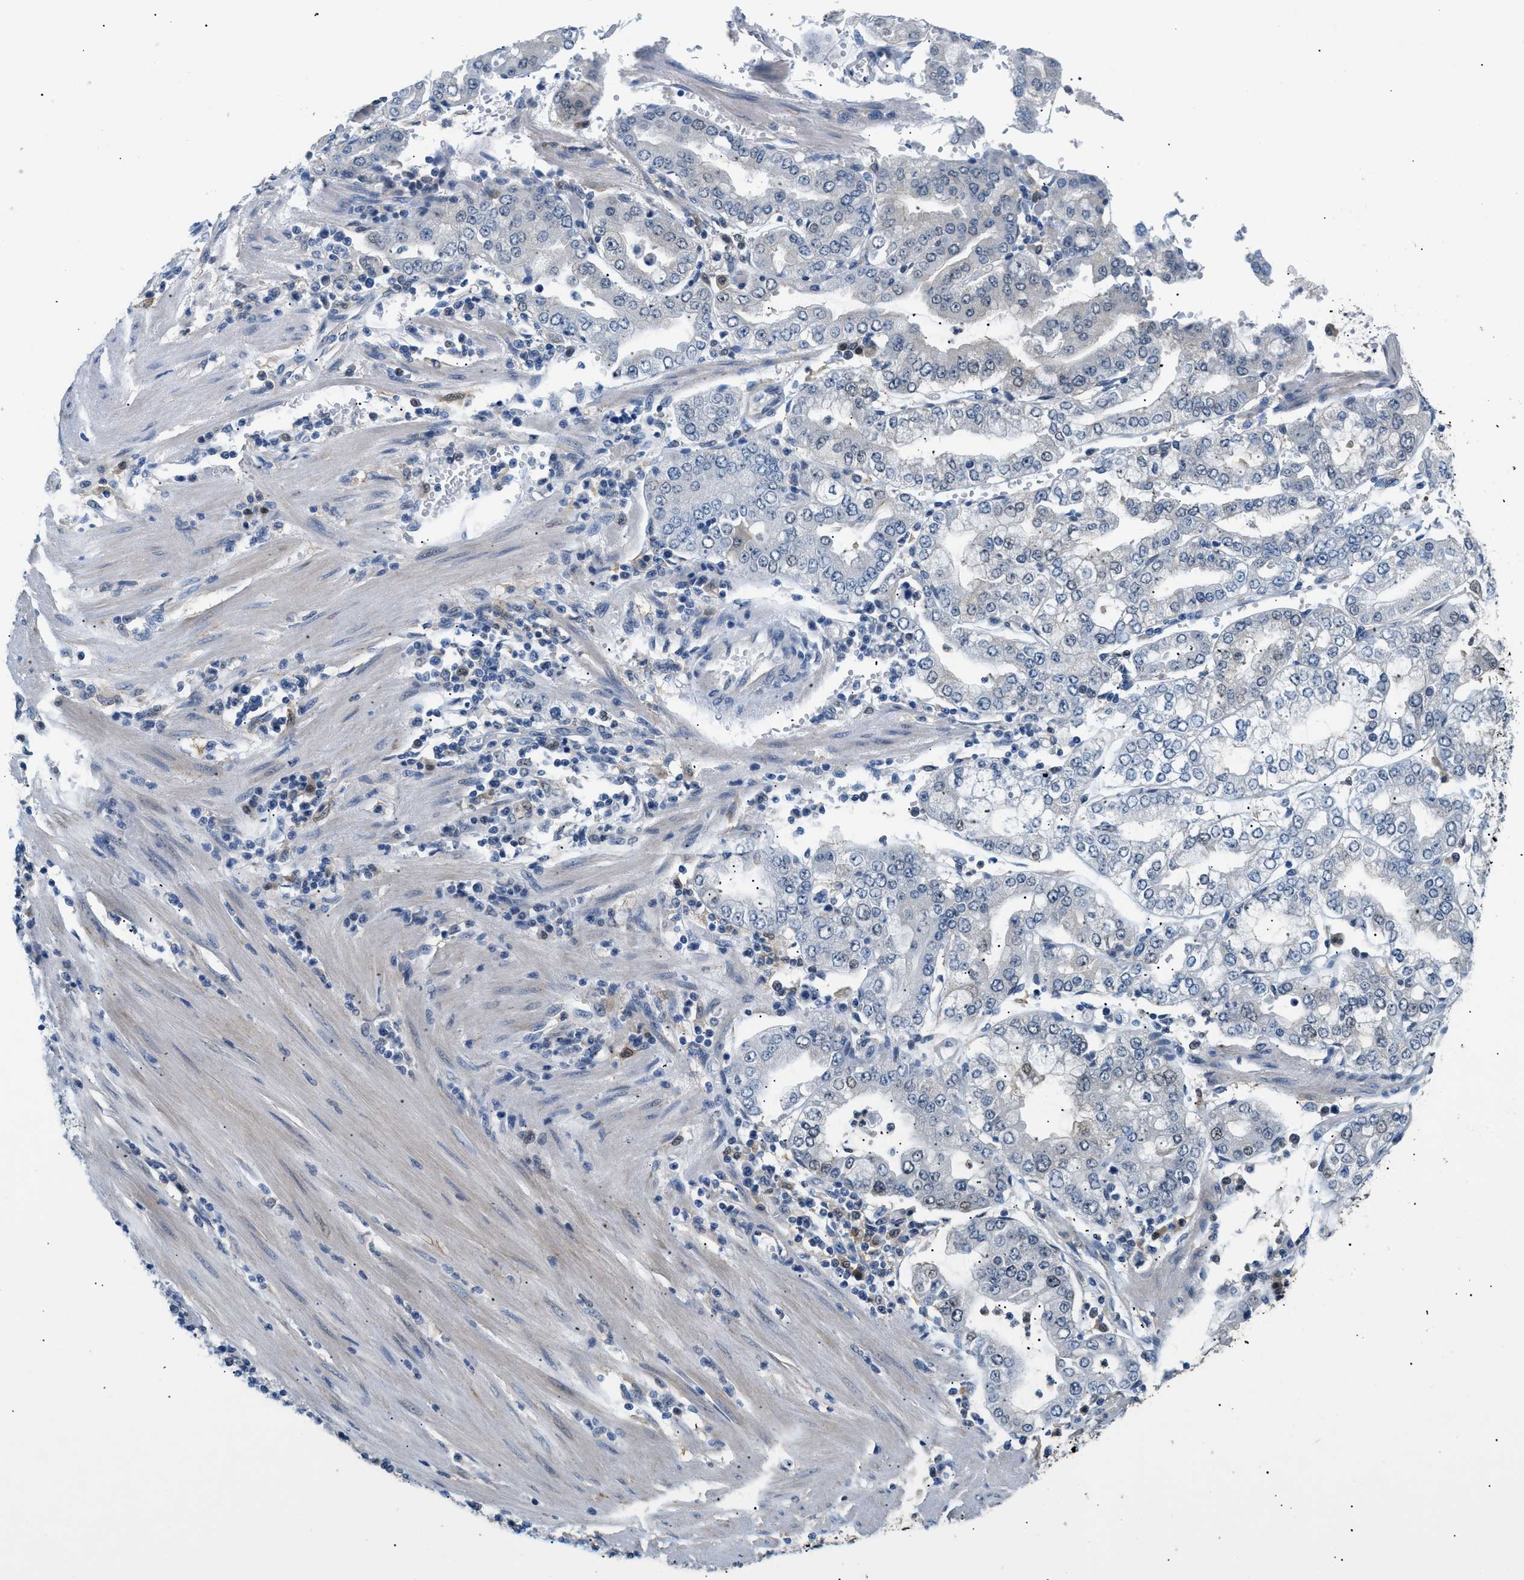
{"staining": {"intensity": "negative", "quantity": "none", "location": "none"}, "tissue": "stomach cancer", "cell_type": "Tumor cells", "image_type": "cancer", "snomed": [{"axis": "morphology", "description": "Adenocarcinoma, NOS"}, {"axis": "topography", "description": "Stomach"}], "caption": "Immunohistochemical staining of stomach adenocarcinoma exhibits no significant expression in tumor cells.", "gene": "AKR1A1", "patient": {"sex": "male", "age": 76}}